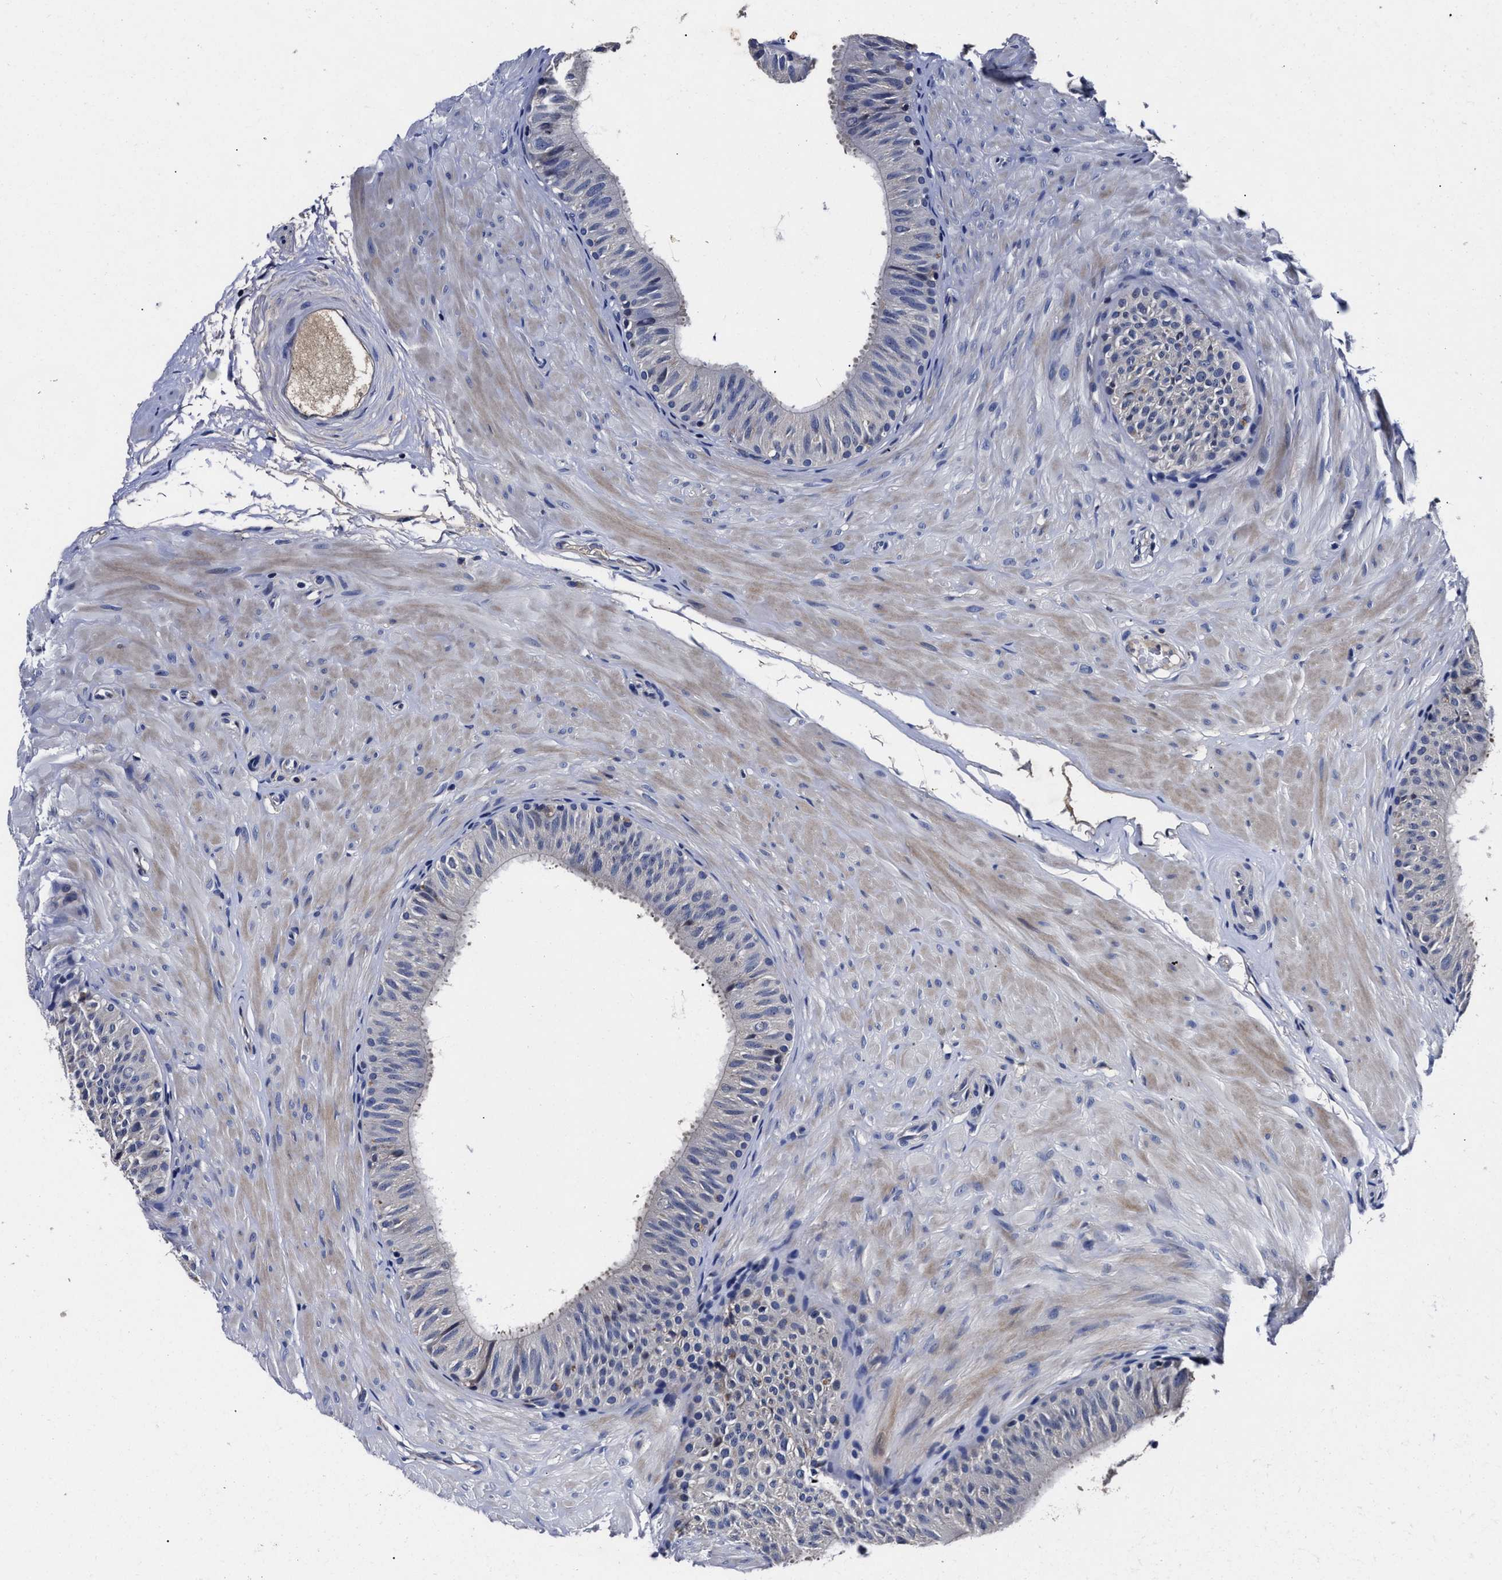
{"staining": {"intensity": "negative", "quantity": "none", "location": "none"}, "tissue": "epididymis", "cell_type": "Glandular cells", "image_type": "normal", "snomed": [{"axis": "morphology", "description": "Normal tissue, NOS"}, {"axis": "topography", "description": "Epididymis"}], "caption": "A micrograph of epididymis stained for a protein exhibits no brown staining in glandular cells.", "gene": "OLFML2A", "patient": {"sex": "male", "age": 34}}